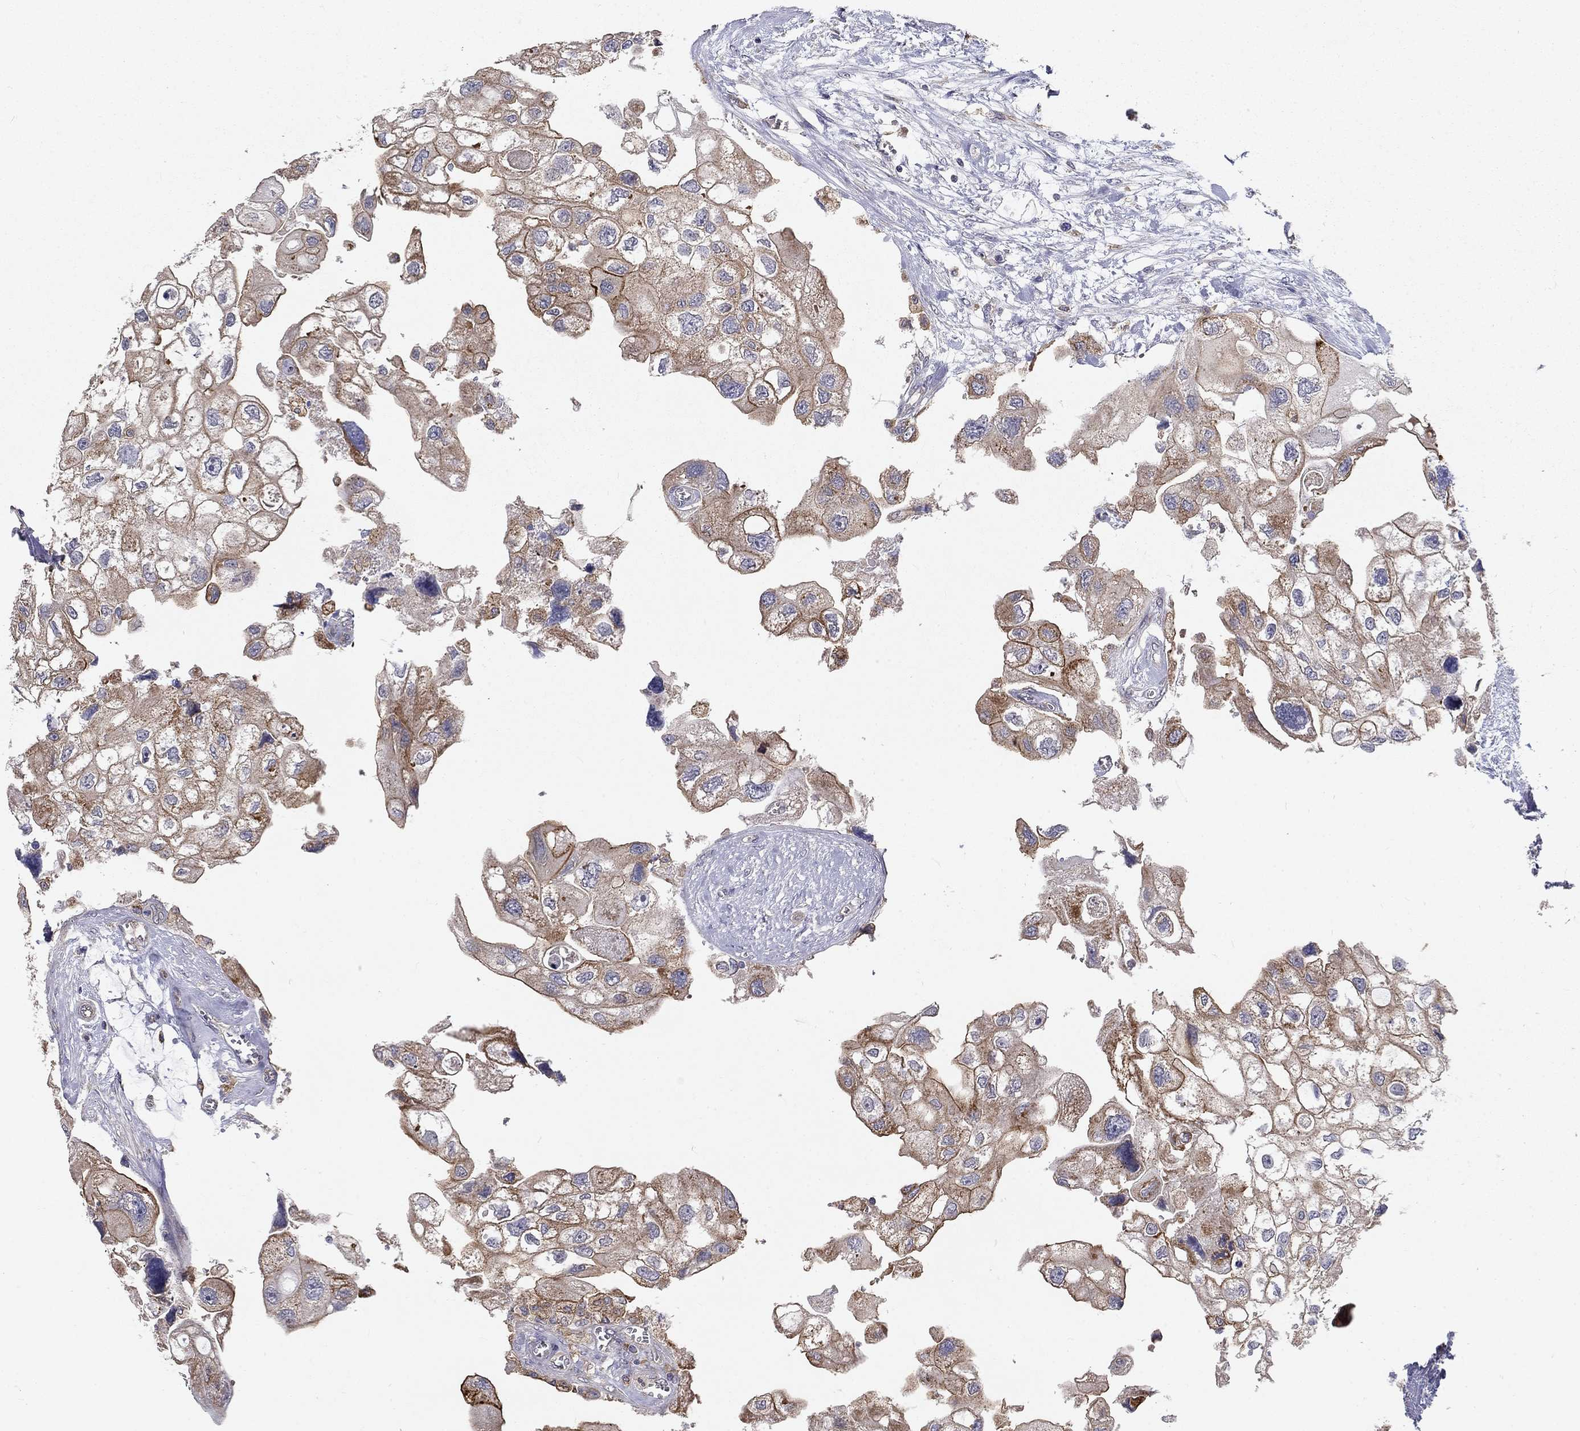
{"staining": {"intensity": "moderate", "quantity": "<25%", "location": "cytoplasmic/membranous"}, "tissue": "urothelial cancer", "cell_type": "Tumor cells", "image_type": "cancer", "snomed": [{"axis": "morphology", "description": "Urothelial carcinoma, High grade"}, {"axis": "topography", "description": "Urinary bladder"}], "caption": "DAB immunohistochemical staining of human urothelial cancer exhibits moderate cytoplasmic/membranous protein positivity in approximately <25% of tumor cells.", "gene": "ALDH4A1", "patient": {"sex": "male", "age": 59}}